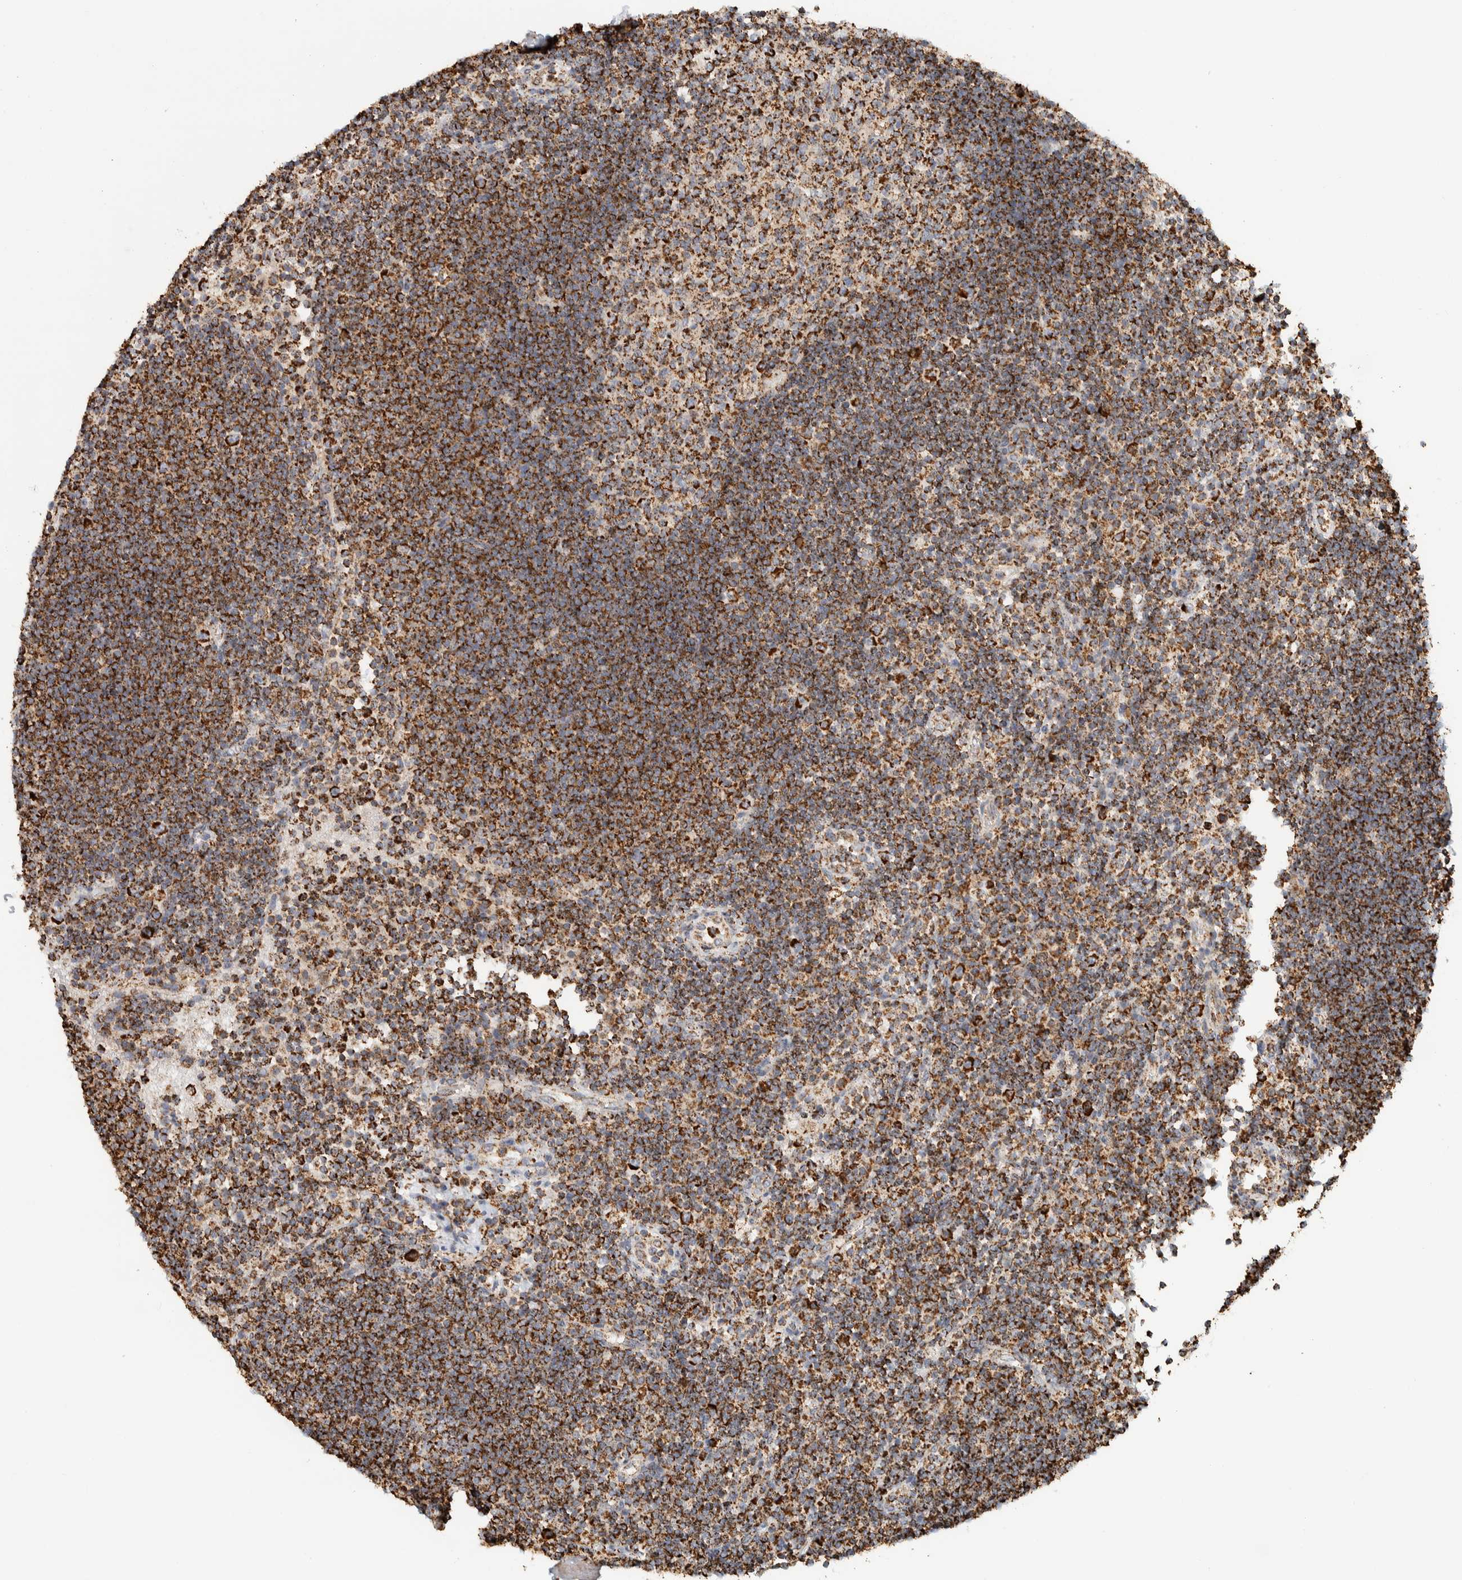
{"staining": {"intensity": "moderate", "quantity": ">75%", "location": "cytoplasmic/membranous"}, "tissue": "lymph node", "cell_type": "Germinal center cells", "image_type": "normal", "snomed": [{"axis": "morphology", "description": "Normal tissue, NOS"}, {"axis": "topography", "description": "Lymph node"}], "caption": "IHC staining of unremarkable lymph node, which exhibits medium levels of moderate cytoplasmic/membranous staining in approximately >75% of germinal center cells indicating moderate cytoplasmic/membranous protein positivity. The staining was performed using DAB (brown) for protein detection and nuclei were counterstained in hematoxylin (blue).", "gene": "ZNF454", "patient": {"sex": "female", "age": 53}}